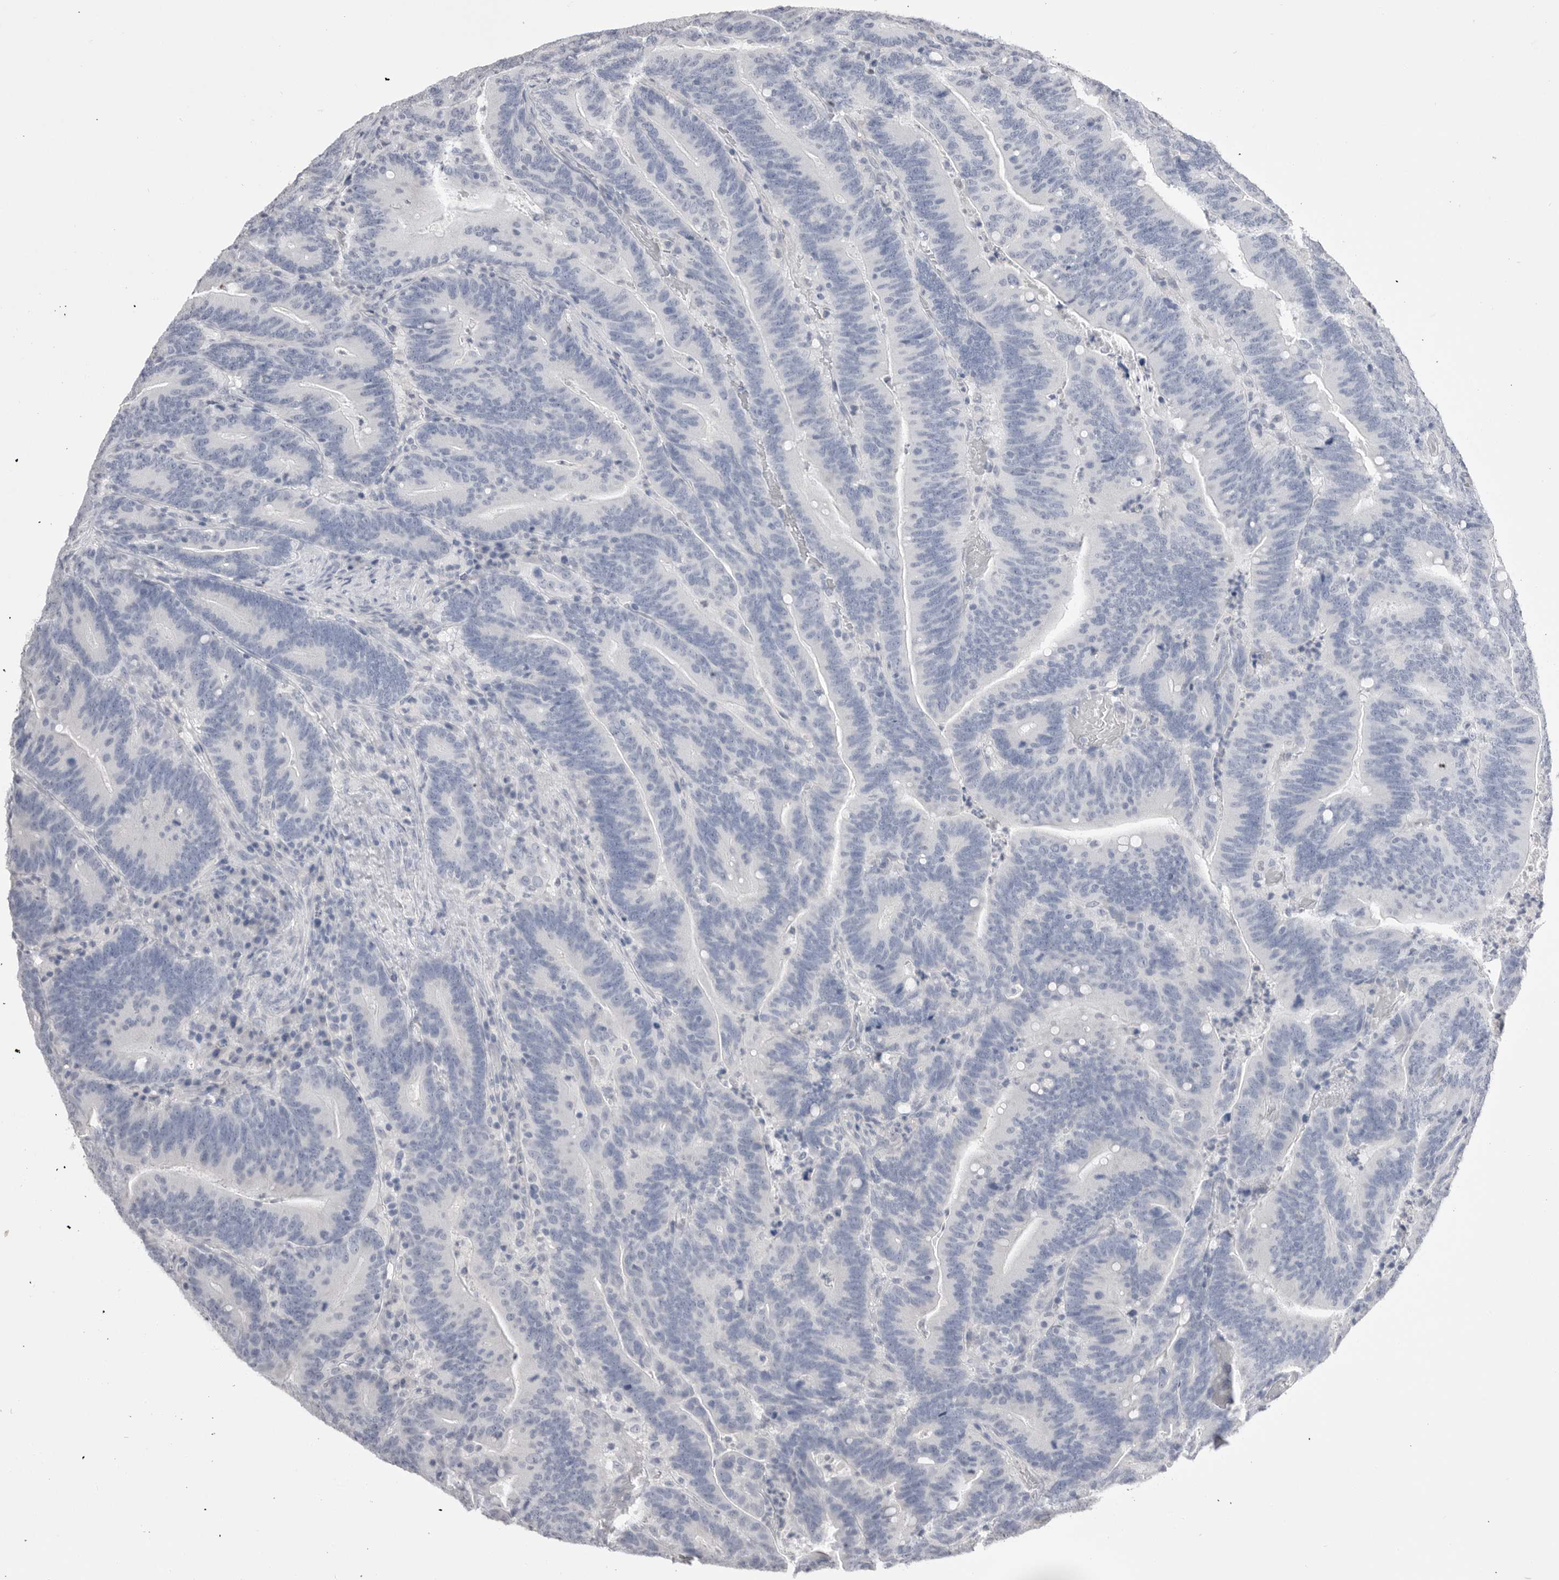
{"staining": {"intensity": "negative", "quantity": "none", "location": "none"}, "tissue": "colorectal cancer", "cell_type": "Tumor cells", "image_type": "cancer", "snomed": [{"axis": "morphology", "description": "Adenocarcinoma, NOS"}, {"axis": "topography", "description": "Colon"}], "caption": "Photomicrograph shows no significant protein expression in tumor cells of colorectal adenocarcinoma. (DAB immunohistochemistry visualized using brightfield microscopy, high magnification).", "gene": "CPB1", "patient": {"sex": "female", "age": 66}}